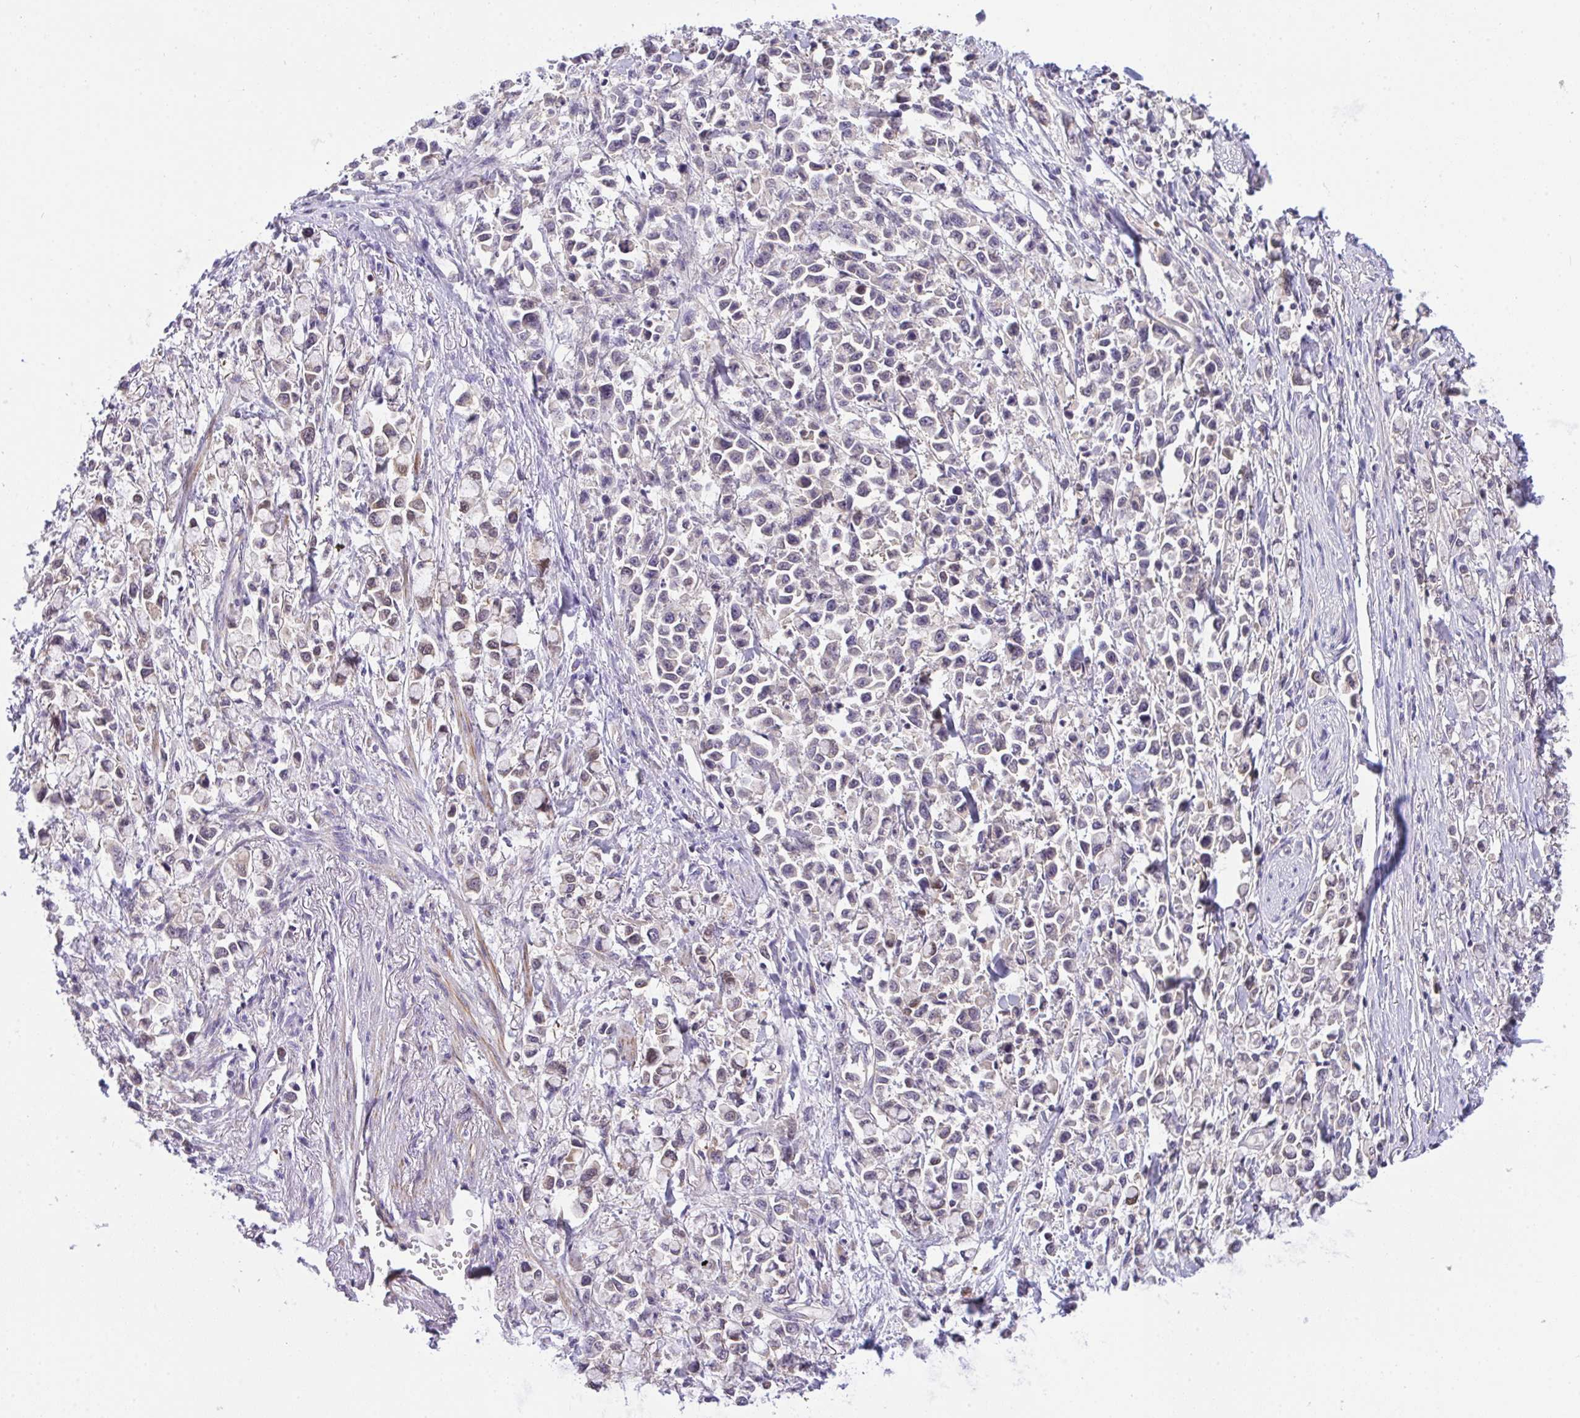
{"staining": {"intensity": "weak", "quantity": "25%-75%", "location": "cytoplasmic/membranous"}, "tissue": "stomach cancer", "cell_type": "Tumor cells", "image_type": "cancer", "snomed": [{"axis": "morphology", "description": "Adenocarcinoma, NOS"}, {"axis": "topography", "description": "Stomach"}], "caption": "High-magnification brightfield microscopy of stomach cancer stained with DAB (3,3'-diaminobenzidine) (brown) and counterstained with hematoxylin (blue). tumor cells exhibit weak cytoplasmic/membranous staining is identified in approximately25%-75% of cells. Using DAB (brown) and hematoxylin (blue) stains, captured at high magnification using brightfield microscopy.", "gene": "C19orf54", "patient": {"sex": "female", "age": 81}}